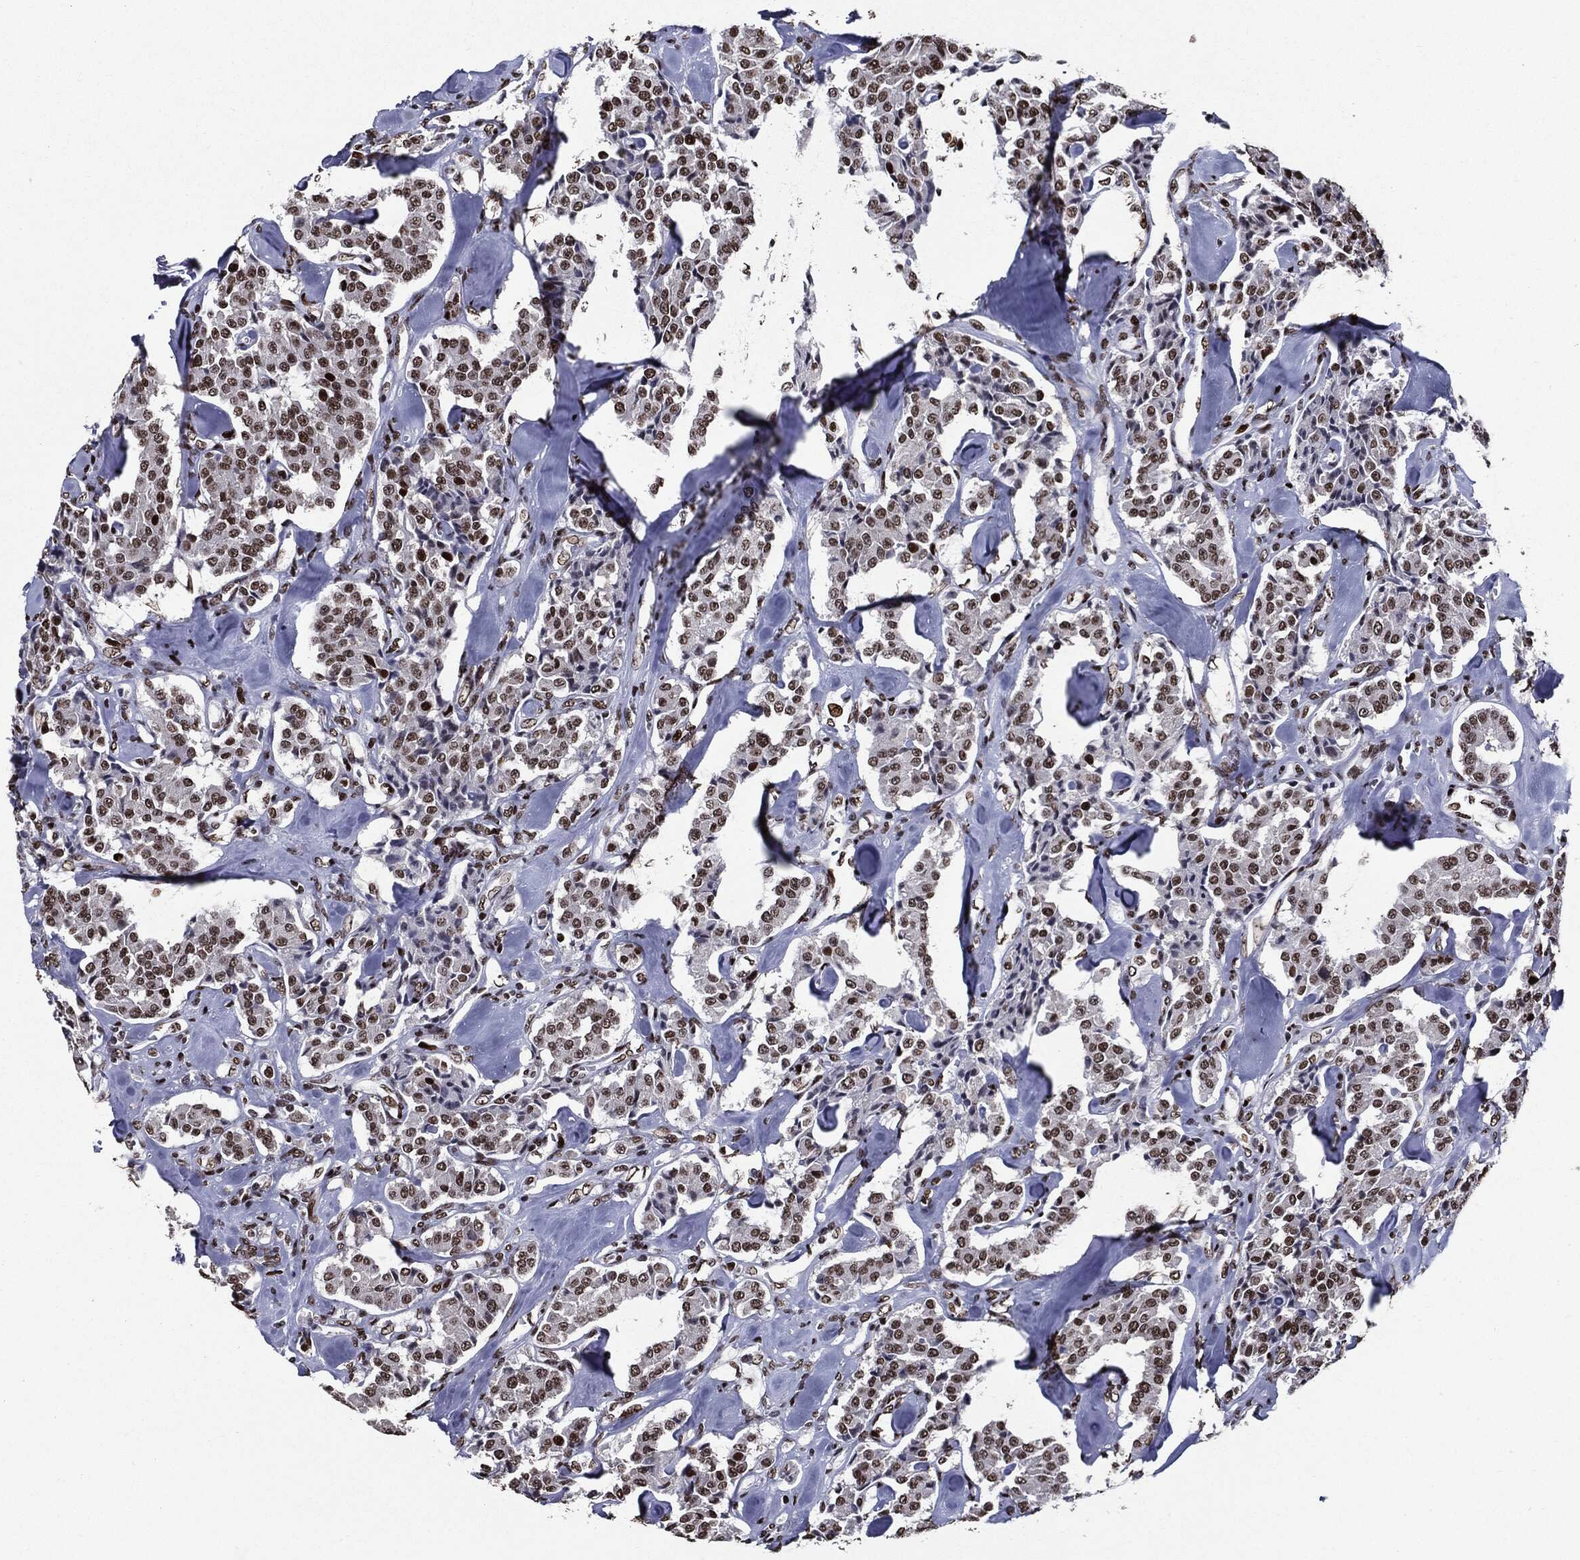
{"staining": {"intensity": "strong", "quantity": ">75%", "location": "nuclear"}, "tissue": "carcinoid", "cell_type": "Tumor cells", "image_type": "cancer", "snomed": [{"axis": "morphology", "description": "Carcinoid, malignant, NOS"}, {"axis": "topography", "description": "Pancreas"}], "caption": "Carcinoid (malignant) was stained to show a protein in brown. There is high levels of strong nuclear staining in about >75% of tumor cells.", "gene": "ZFP91", "patient": {"sex": "male", "age": 41}}